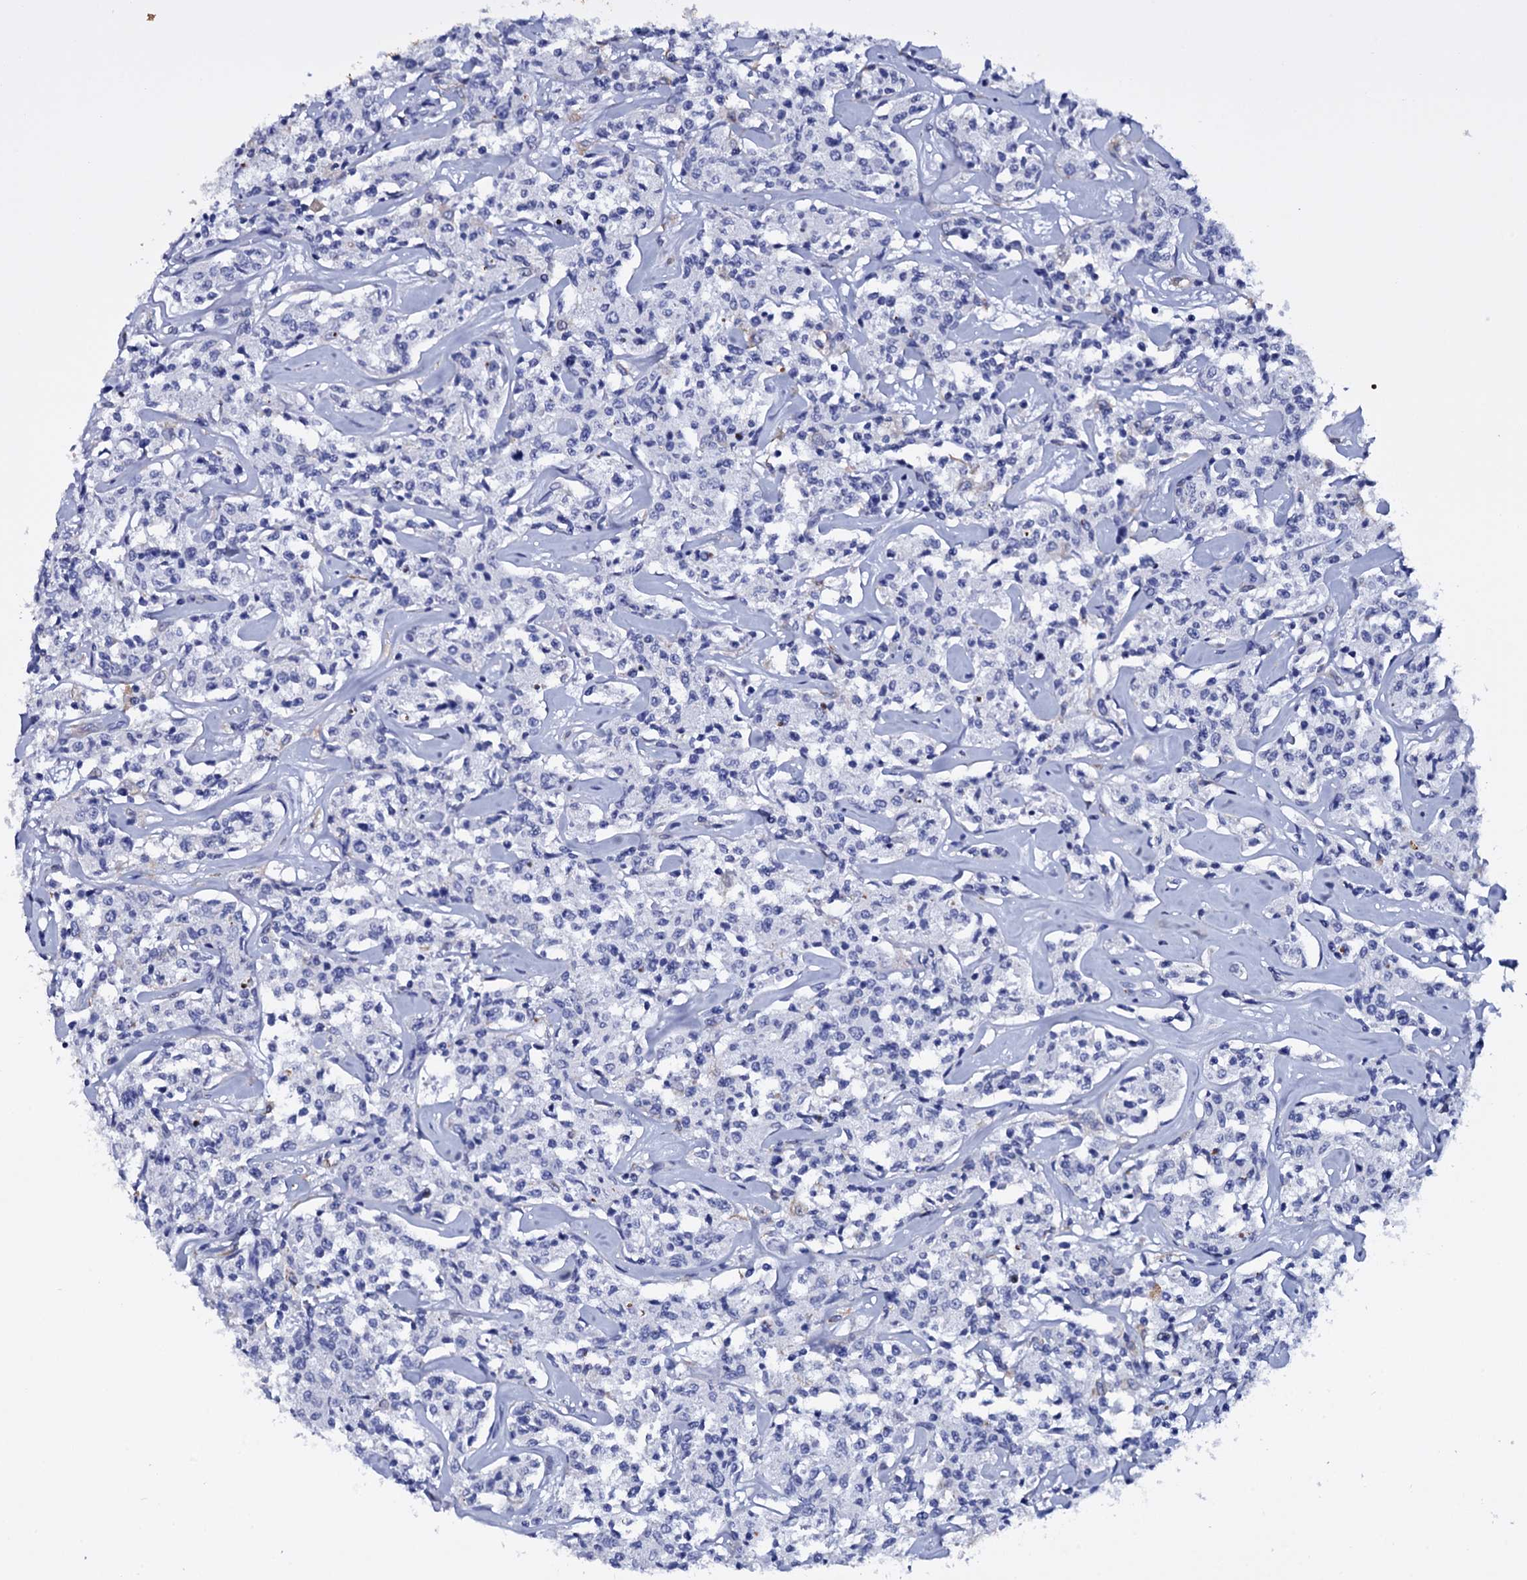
{"staining": {"intensity": "negative", "quantity": "none", "location": "none"}, "tissue": "lymphoma", "cell_type": "Tumor cells", "image_type": "cancer", "snomed": [{"axis": "morphology", "description": "Malignant lymphoma, non-Hodgkin's type, Low grade"}, {"axis": "topography", "description": "Small intestine"}], "caption": "The photomicrograph demonstrates no staining of tumor cells in low-grade malignant lymphoma, non-Hodgkin's type. (Immunohistochemistry, brightfield microscopy, high magnification).", "gene": "ITPRID2", "patient": {"sex": "female", "age": 59}}